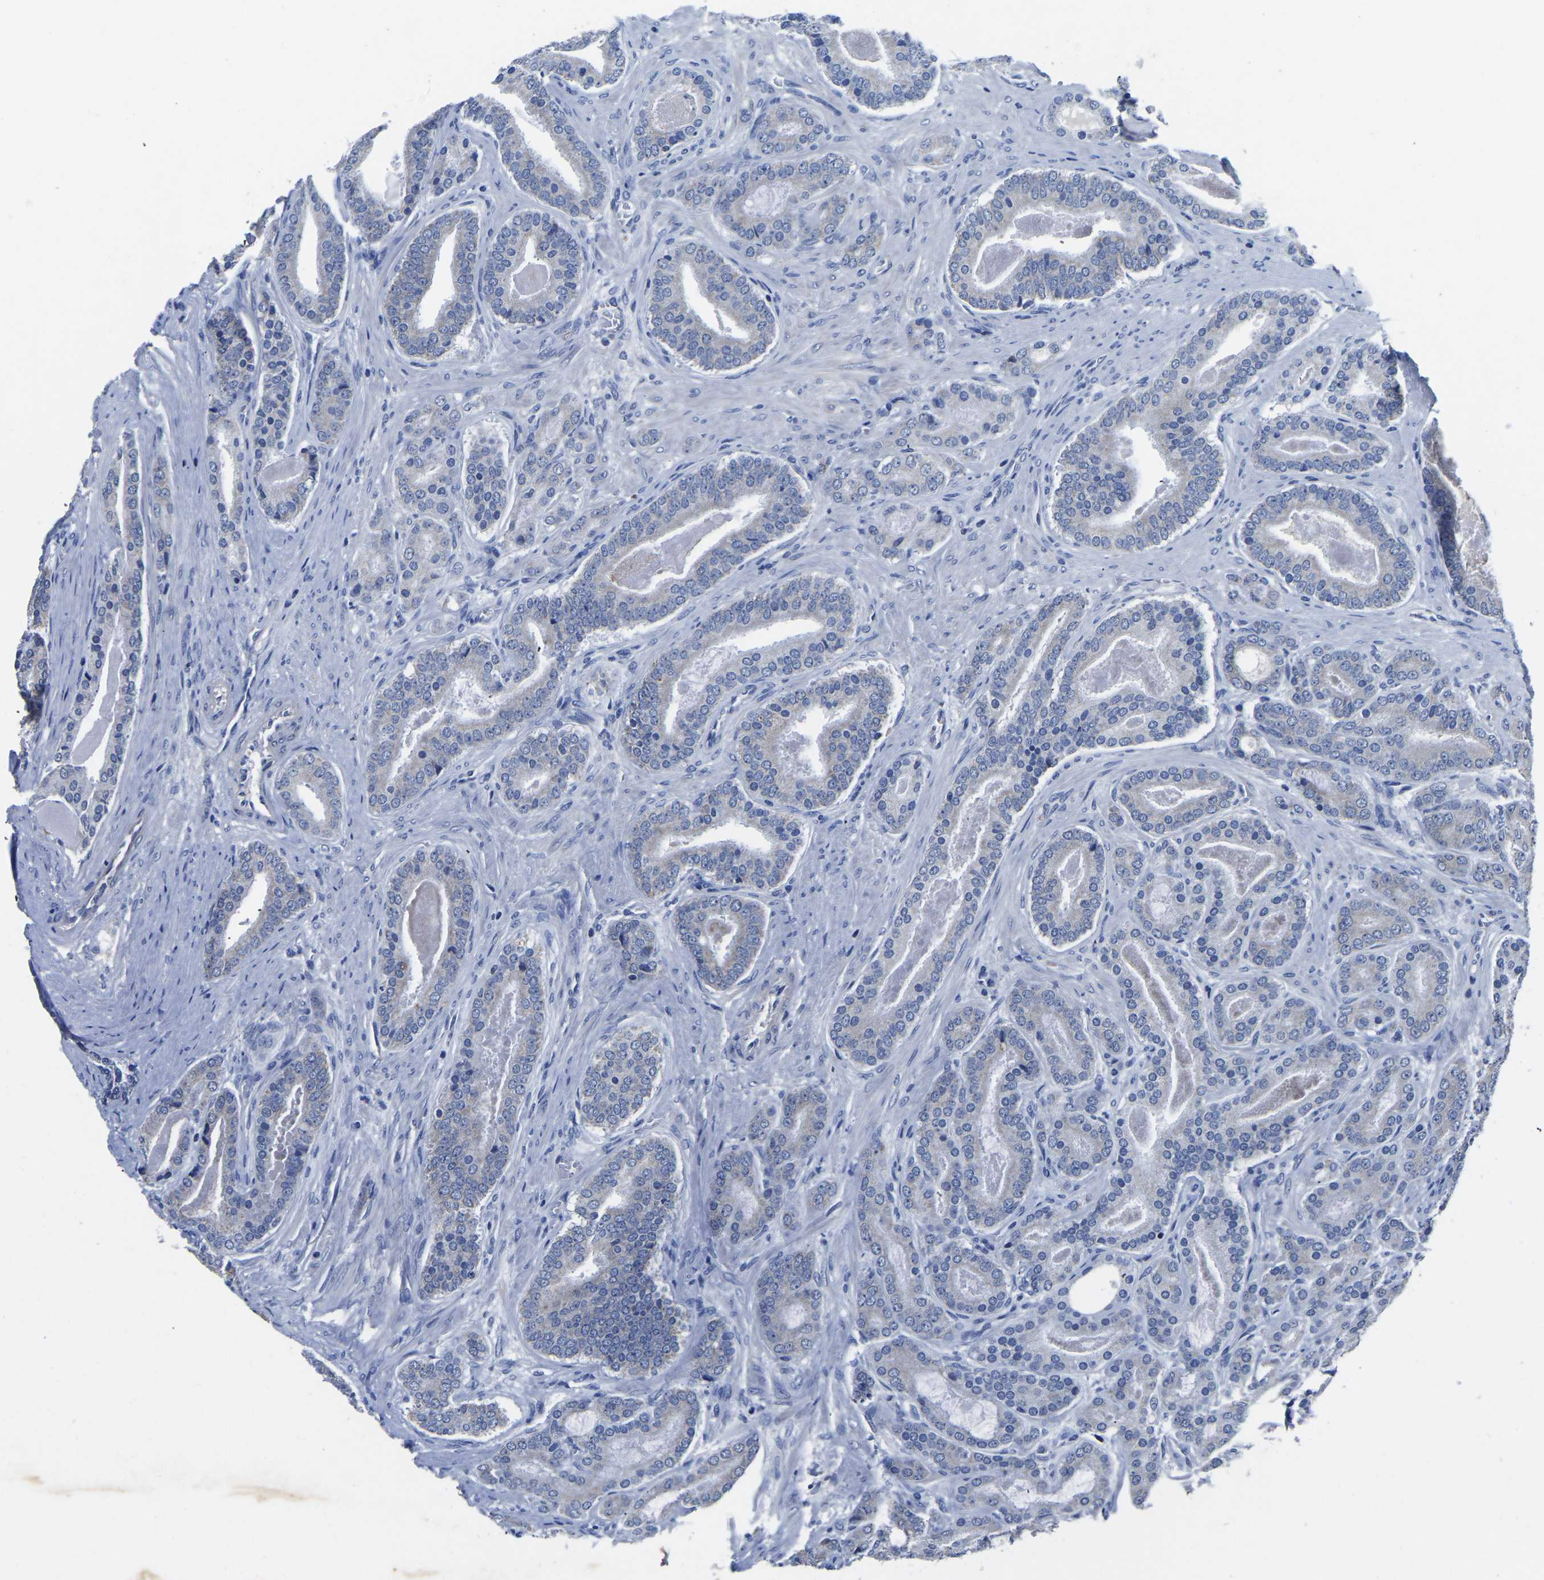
{"staining": {"intensity": "negative", "quantity": "none", "location": "none"}, "tissue": "prostate cancer", "cell_type": "Tumor cells", "image_type": "cancer", "snomed": [{"axis": "morphology", "description": "Adenocarcinoma, High grade"}, {"axis": "topography", "description": "Prostate"}], "caption": "Immunohistochemical staining of adenocarcinoma (high-grade) (prostate) shows no significant staining in tumor cells.", "gene": "FGD5", "patient": {"sex": "male", "age": 60}}